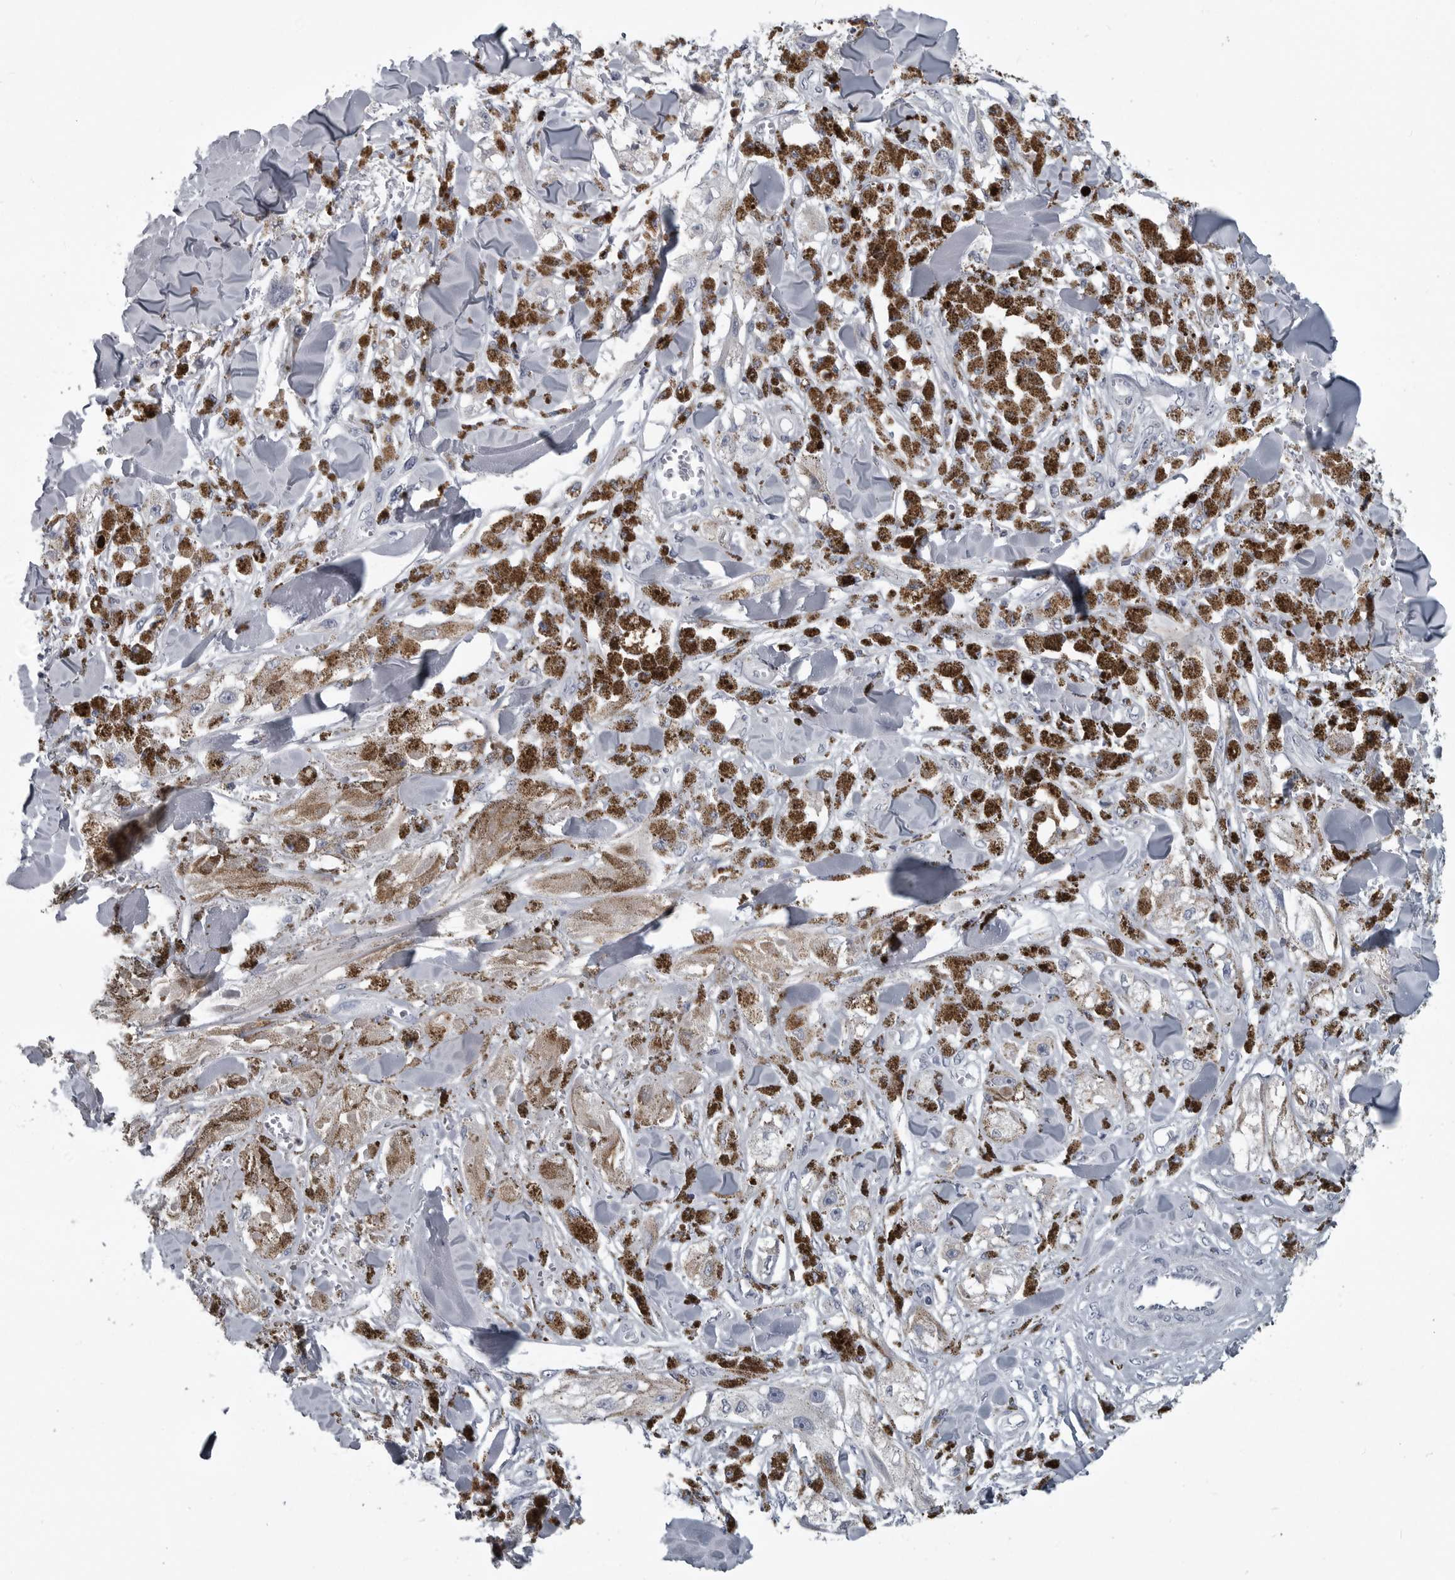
{"staining": {"intensity": "moderate", "quantity": ">75%", "location": "cytoplasmic/membranous"}, "tissue": "melanoma", "cell_type": "Tumor cells", "image_type": "cancer", "snomed": [{"axis": "morphology", "description": "Malignant melanoma, NOS"}, {"axis": "topography", "description": "Skin"}], "caption": "Malignant melanoma stained with a brown dye displays moderate cytoplasmic/membranous positive expression in about >75% of tumor cells.", "gene": "MYOC", "patient": {"sex": "male", "age": 88}}